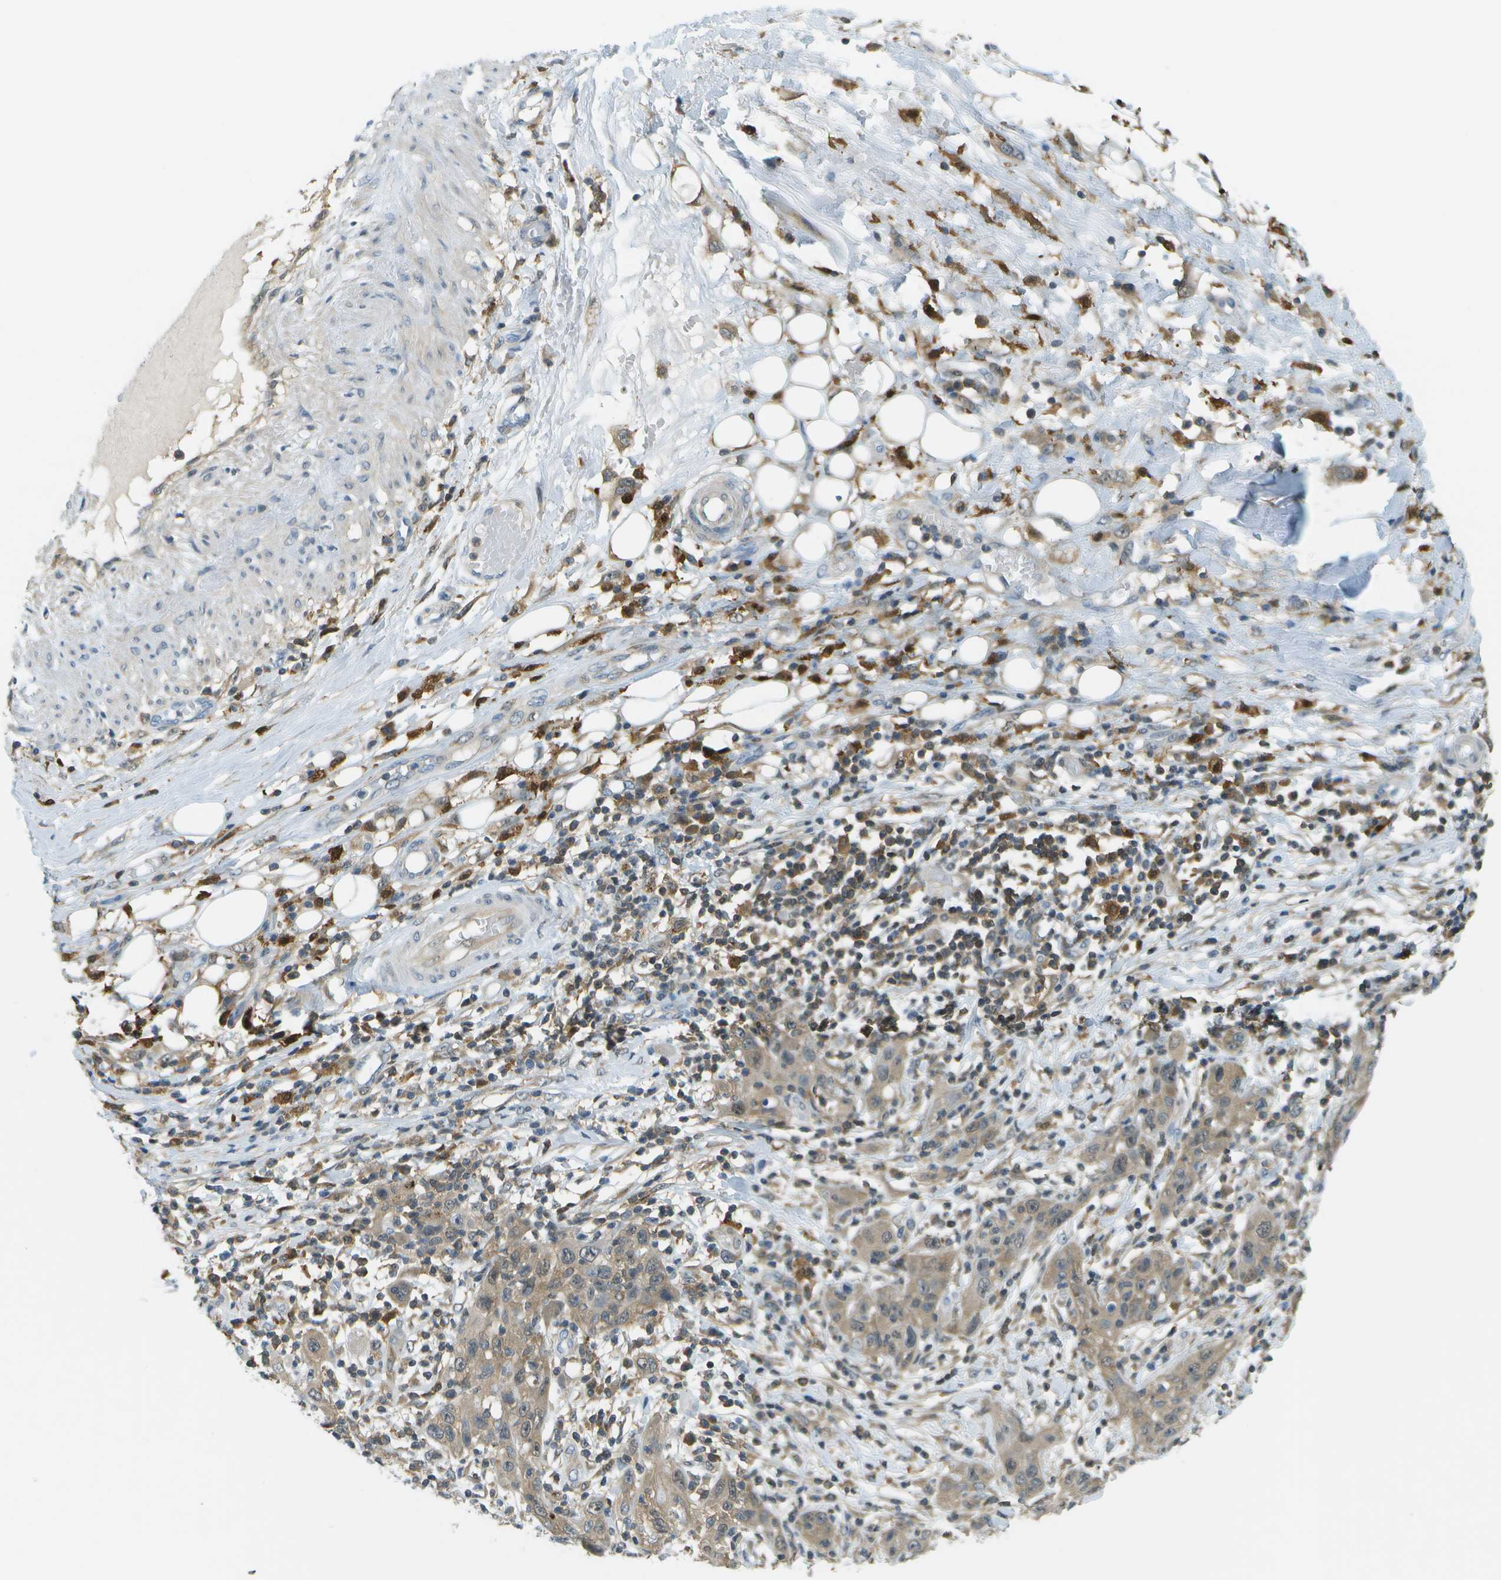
{"staining": {"intensity": "weak", "quantity": ">75%", "location": "cytoplasmic/membranous"}, "tissue": "skin cancer", "cell_type": "Tumor cells", "image_type": "cancer", "snomed": [{"axis": "morphology", "description": "Squamous cell carcinoma, NOS"}, {"axis": "topography", "description": "Skin"}], "caption": "A histopathology image showing weak cytoplasmic/membranous staining in about >75% of tumor cells in squamous cell carcinoma (skin), as visualized by brown immunohistochemical staining.", "gene": "CDH23", "patient": {"sex": "female", "age": 88}}